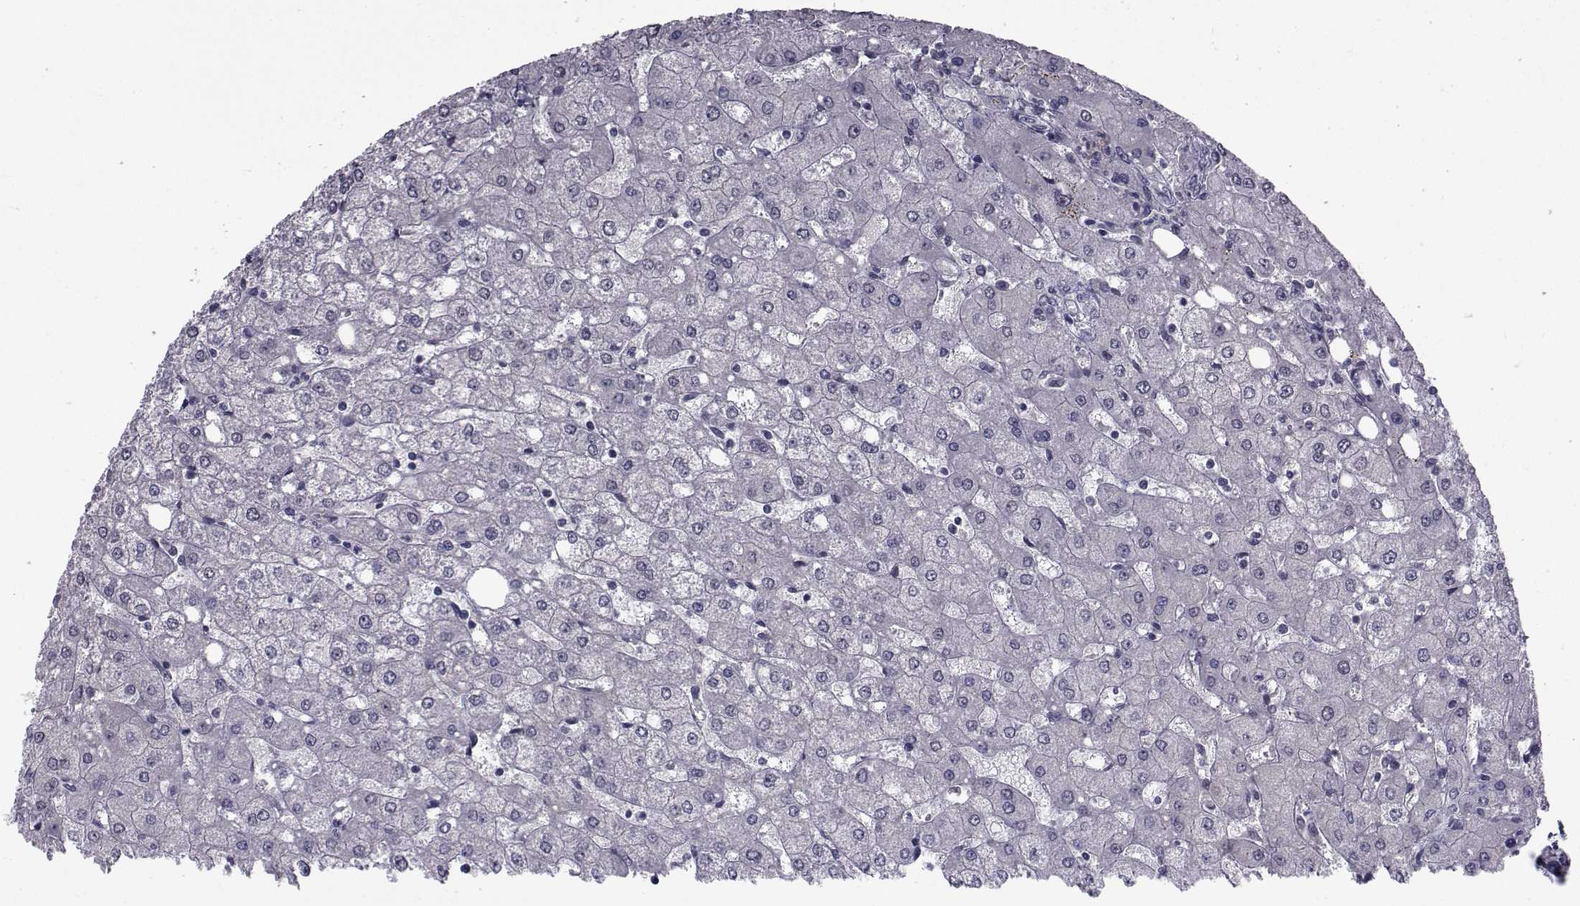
{"staining": {"intensity": "negative", "quantity": "none", "location": "none"}, "tissue": "liver", "cell_type": "Cholangiocytes", "image_type": "normal", "snomed": [{"axis": "morphology", "description": "Normal tissue, NOS"}, {"axis": "topography", "description": "Liver"}], "caption": "Image shows no significant protein staining in cholangiocytes of unremarkable liver. Brightfield microscopy of immunohistochemistry (IHC) stained with DAB (3,3'-diaminobenzidine) (brown) and hematoxylin (blue), captured at high magnification.", "gene": "CFAP74", "patient": {"sex": "female", "age": 53}}